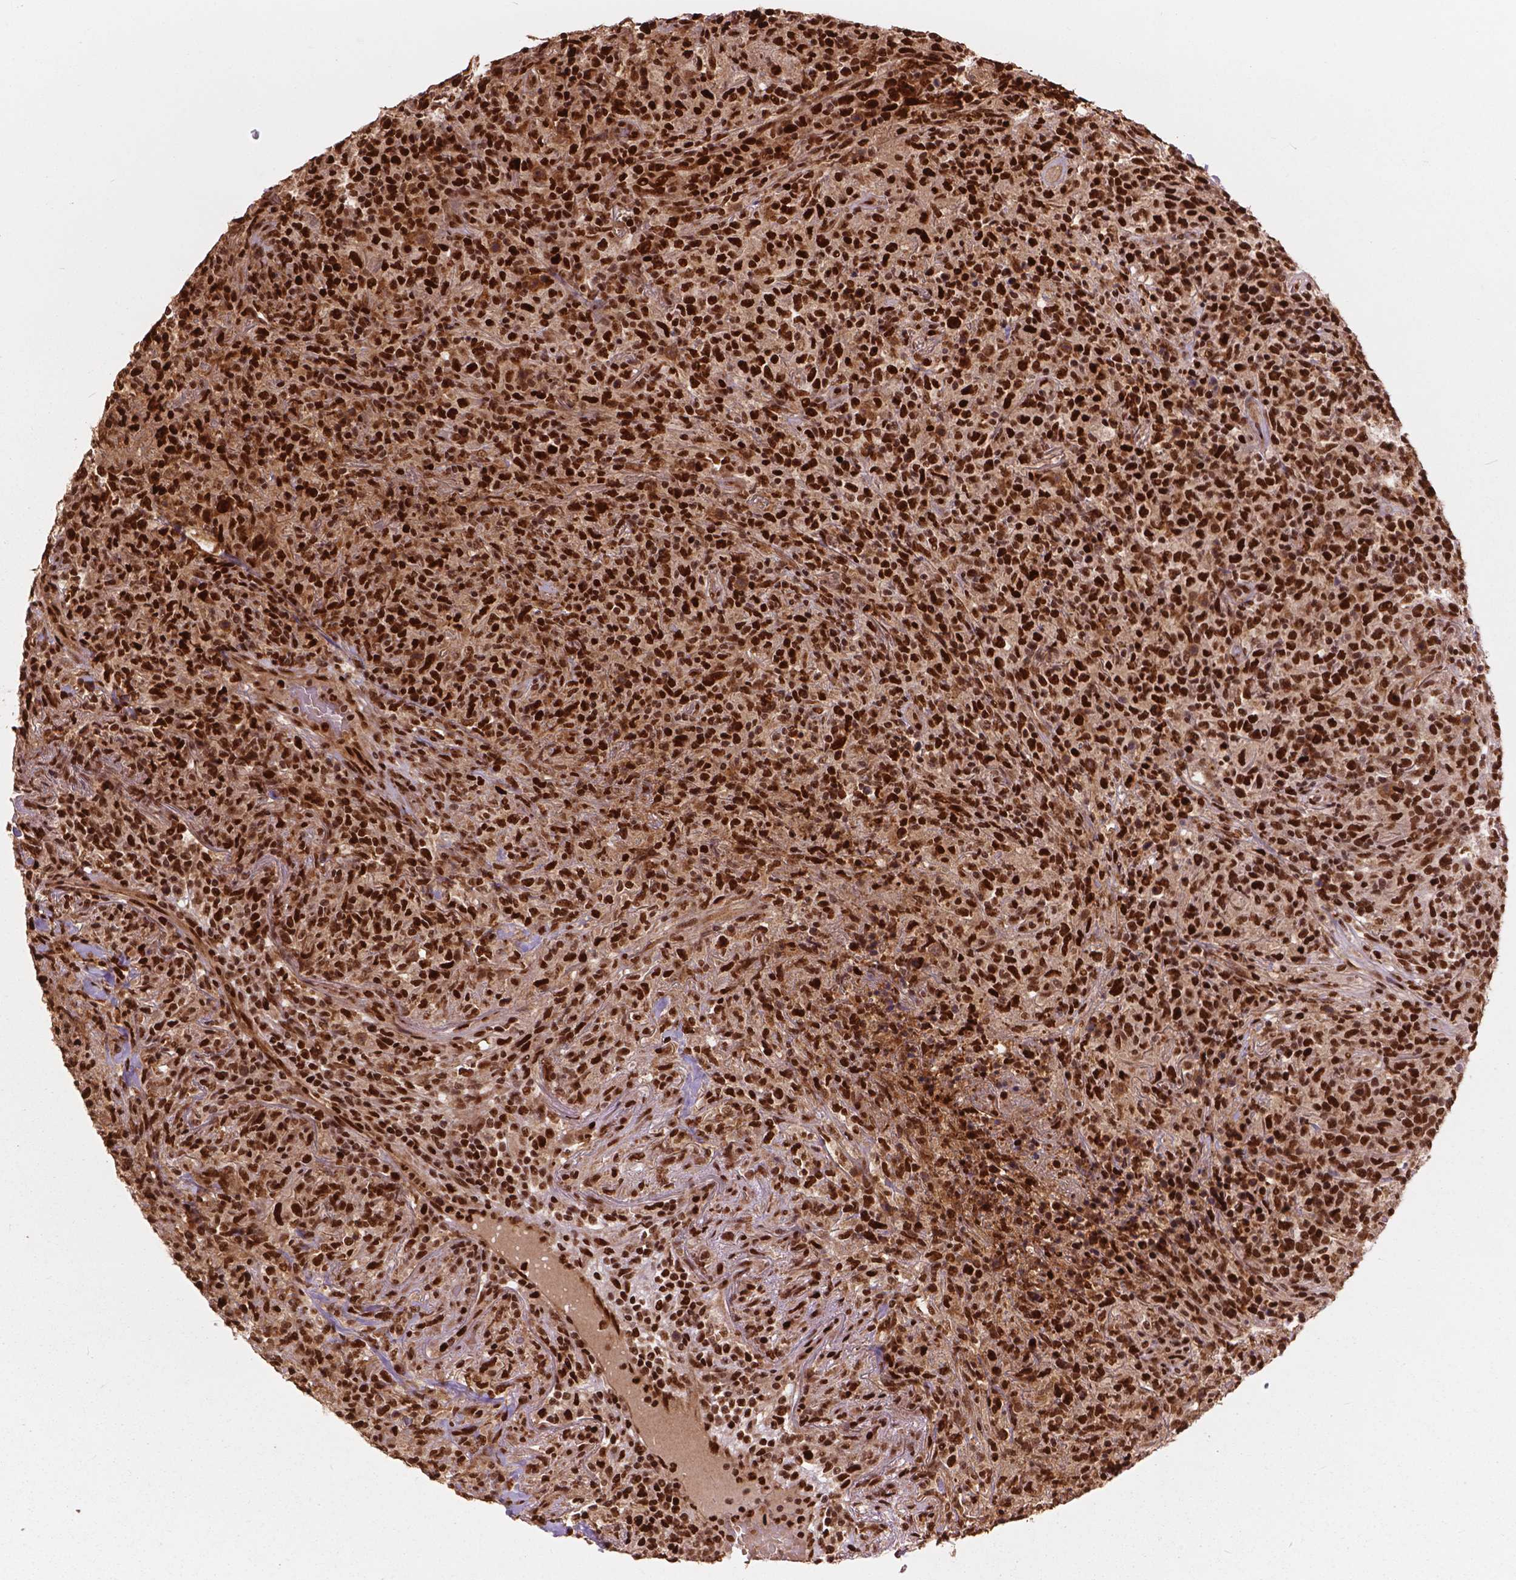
{"staining": {"intensity": "strong", "quantity": ">75%", "location": "nuclear"}, "tissue": "lymphoma", "cell_type": "Tumor cells", "image_type": "cancer", "snomed": [{"axis": "morphology", "description": "Malignant lymphoma, non-Hodgkin's type, High grade"}, {"axis": "topography", "description": "Lung"}], "caption": "Immunohistochemistry histopathology image of neoplastic tissue: lymphoma stained using immunohistochemistry (IHC) displays high levels of strong protein expression localized specifically in the nuclear of tumor cells, appearing as a nuclear brown color.", "gene": "ANP32B", "patient": {"sex": "male", "age": 79}}